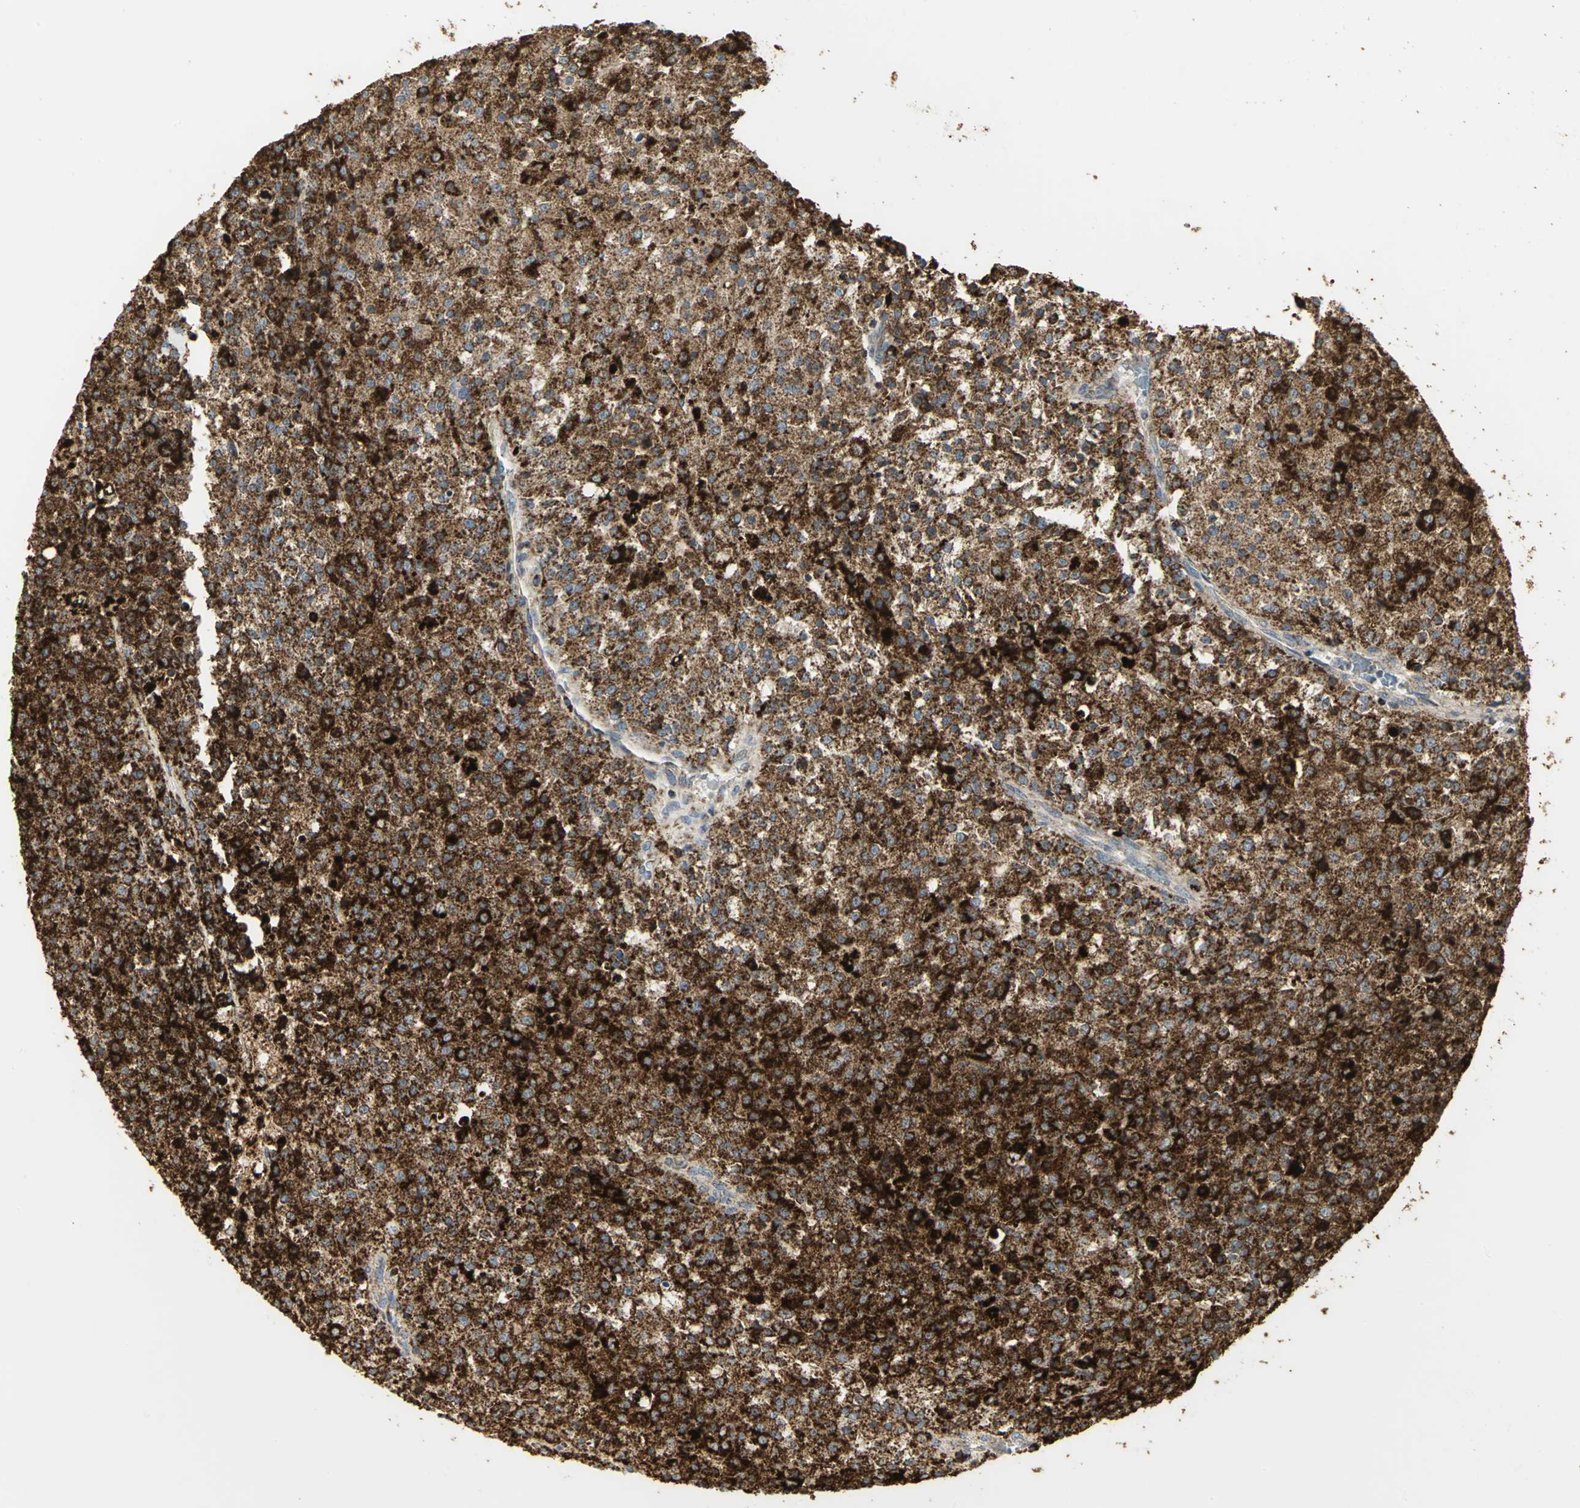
{"staining": {"intensity": "strong", "quantity": ">75%", "location": "cytoplasmic/membranous"}, "tissue": "testis cancer", "cell_type": "Tumor cells", "image_type": "cancer", "snomed": [{"axis": "morphology", "description": "Seminoma, NOS"}, {"axis": "topography", "description": "Testis"}], "caption": "Protein staining of testis cancer tissue shows strong cytoplasmic/membranous staining in approximately >75% of tumor cells. (DAB IHC, brown staining for protein, blue staining for nuclei).", "gene": "VDAC1", "patient": {"sex": "male", "age": 59}}